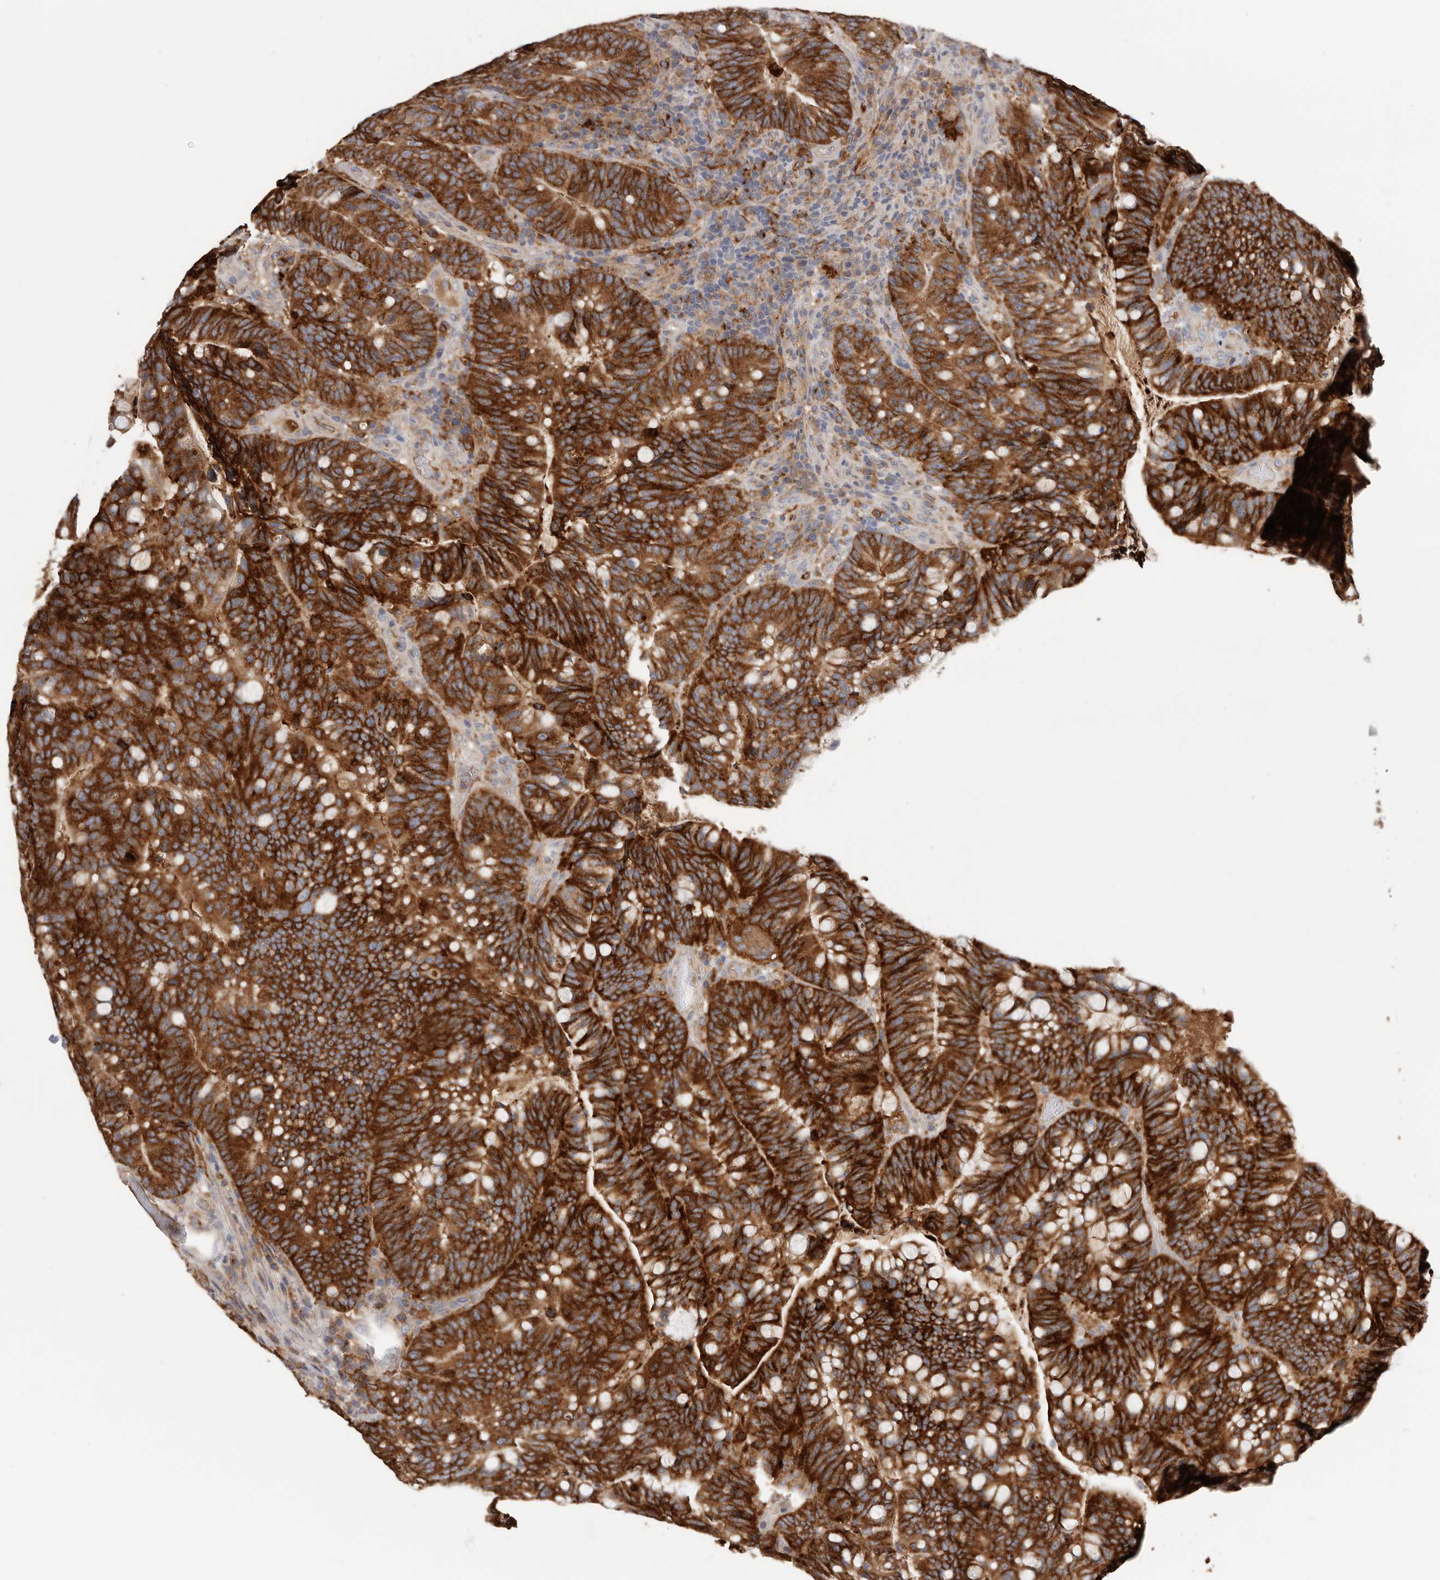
{"staining": {"intensity": "strong", "quantity": ">75%", "location": "cytoplasmic/membranous"}, "tissue": "colorectal cancer", "cell_type": "Tumor cells", "image_type": "cancer", "snomed": [{"axis": "morphology", "description": "Adenocarcinoma, NOS"}, {"axis": "topography", "description": "Colon"}], "caption": "Colorectal adenocarcinoma stained with DAB (3,3'-diaminobenzidine) IHC shows high levels of strong cytoplasmic/membranous expression in about >75% of tumor cells.", "gene": "TFRC", "patient": {"sex": "female", "age": 66}}